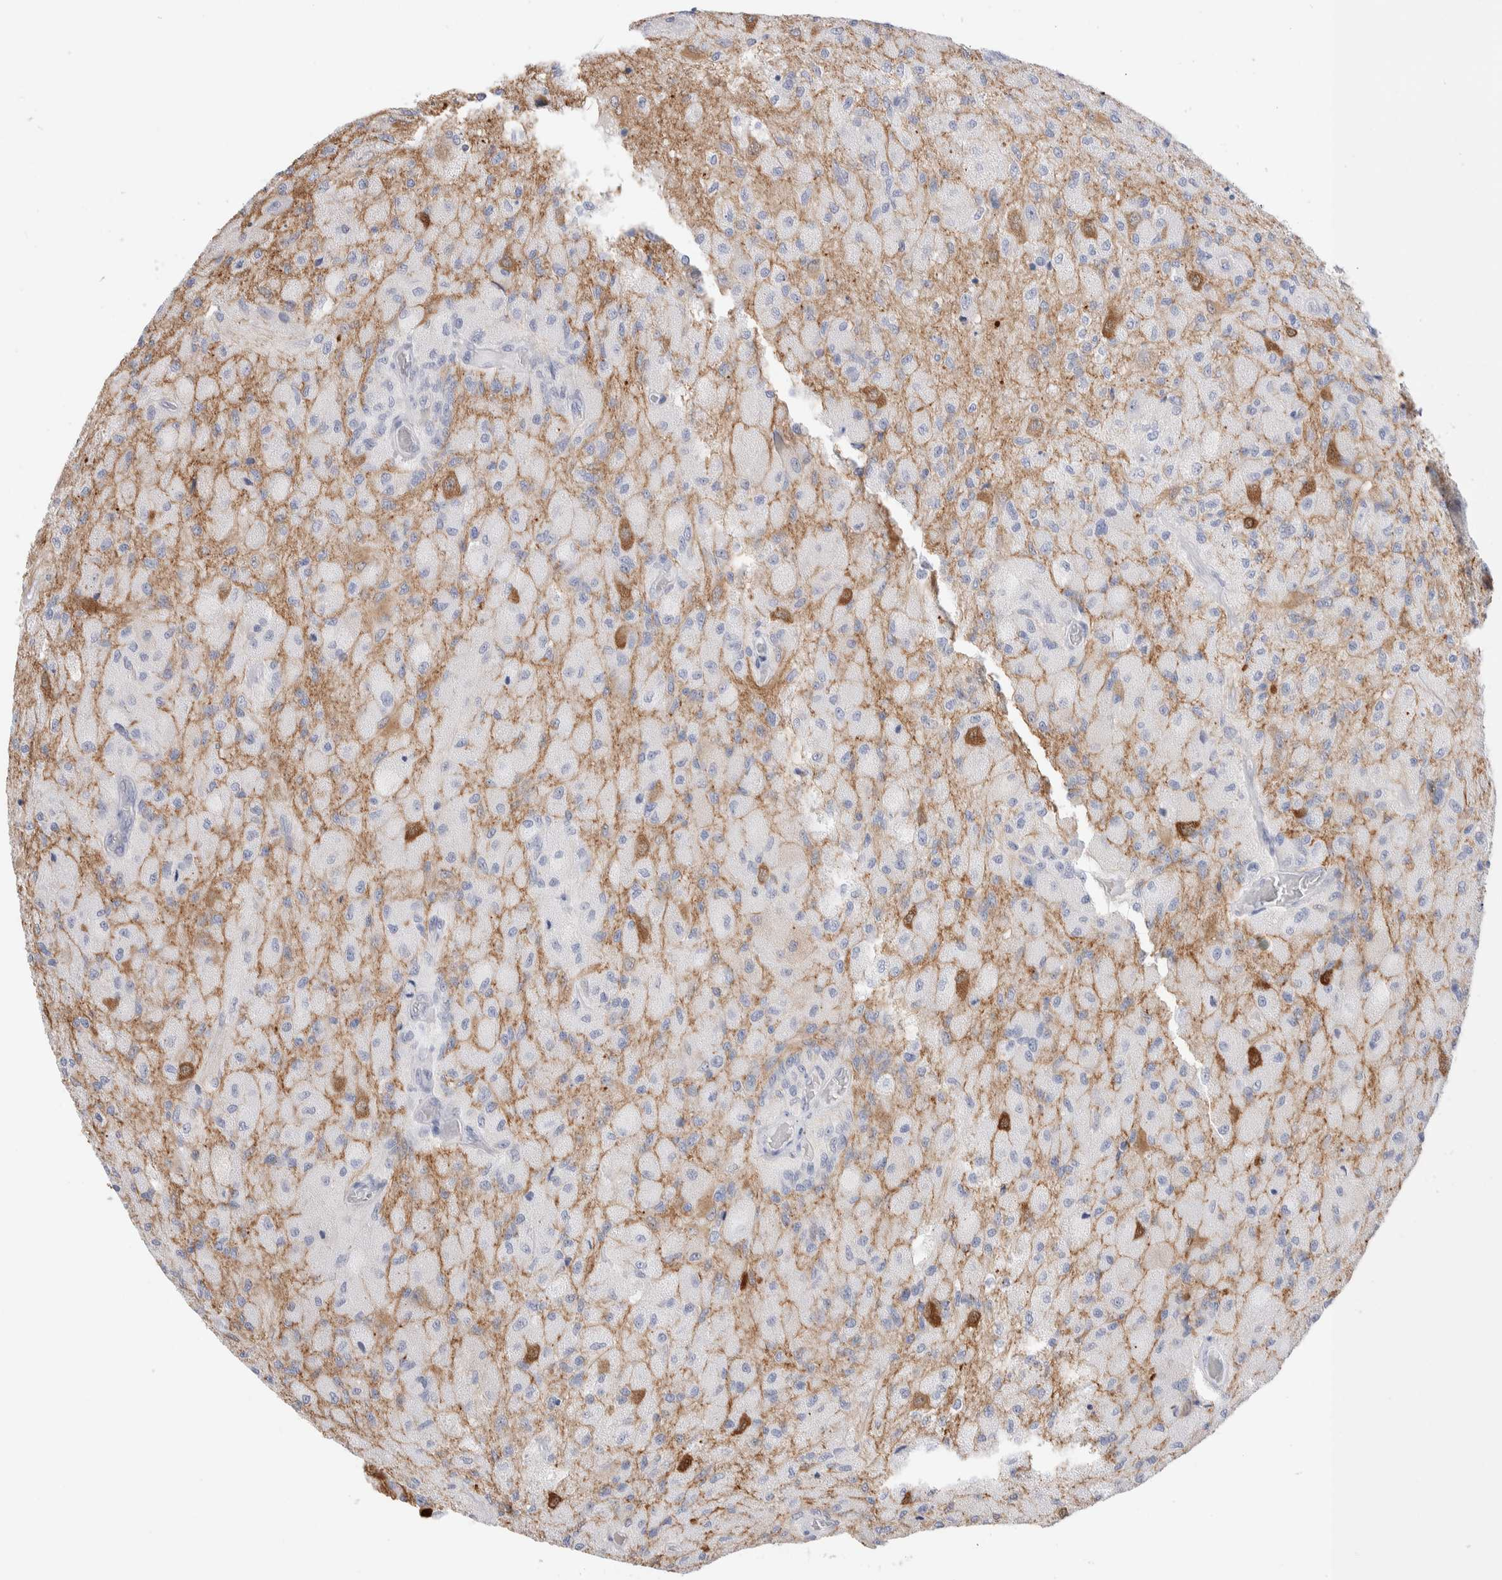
{"staining": {"intensity": "negative", "quantity": "none", "location": "none"}, "tissue": "glioma", "cell_type": "Tumor cells", "image_type": "cancer", "snomed": [{"axis": "morphology", "description": "Normal tissue, NOS"}, {"axis": "morphology", "description": "Glioma, malignant, High grade"}, {"axis": "topography", "description": "Cerebral cortex"}], "caption": "The histopathology image exhibits no staining of tumor cells in glioma.", "gene": "GDA", "patient": {"sex": "male", "age": 77}}